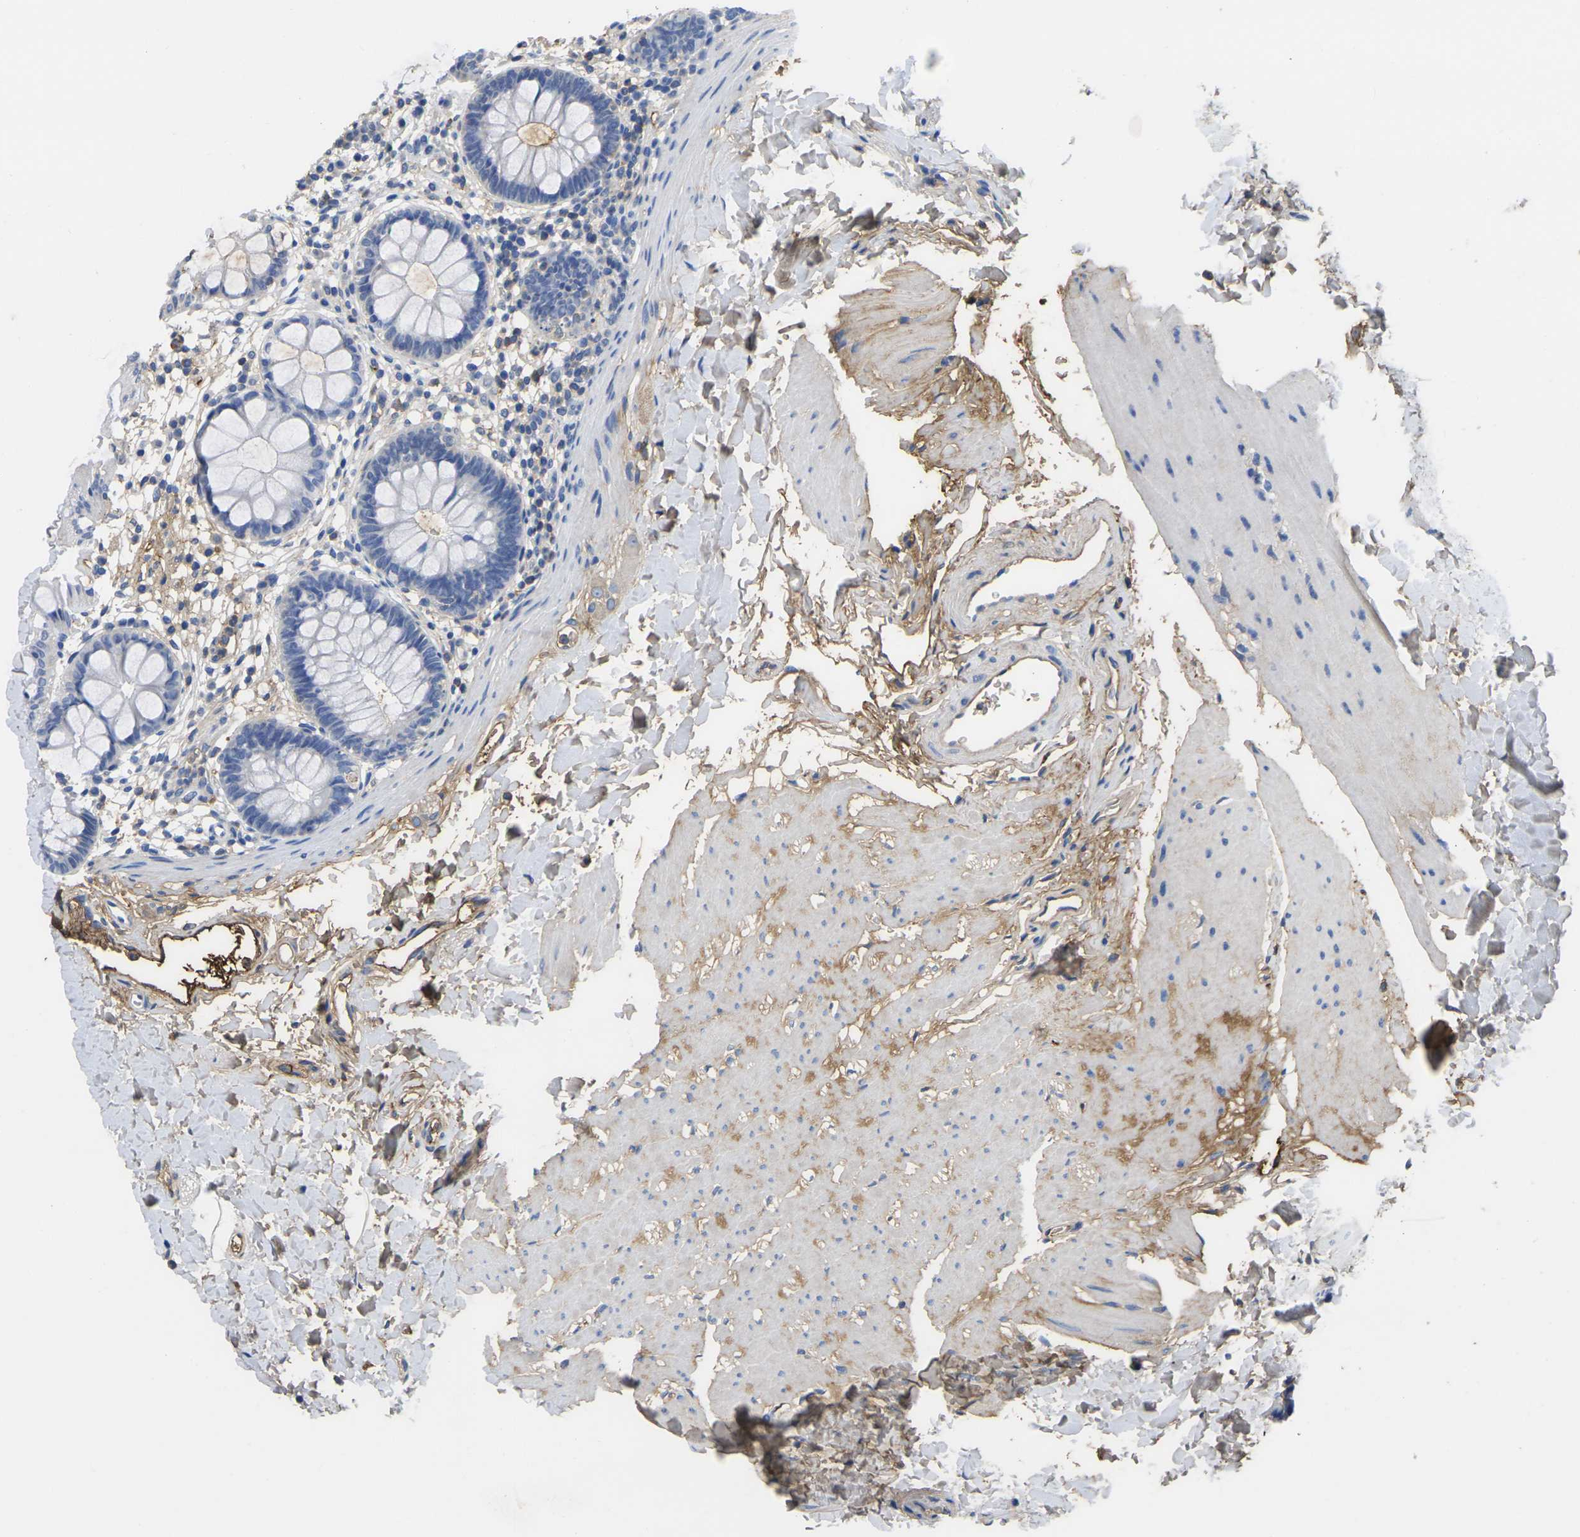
{"staining": {"intensity": "strong", "quantity": "<25%", "location": "cytoplasmic/membranous"}, "tissue": "rectum", "cell_type": "Glandular cells", "image_type": "normal", "snomed": [{"axis": "morphology", "description": "Normal tissue, NOS"}, {"axis": "topography", "description": "Rectum"}], "caption": "A brown stain labels strong cytoplasmic/membranous staining of a protein in glandular cells of benign human rectum.", "gene": "GREM2", "patient": {"sex": "female", "age": 24}}